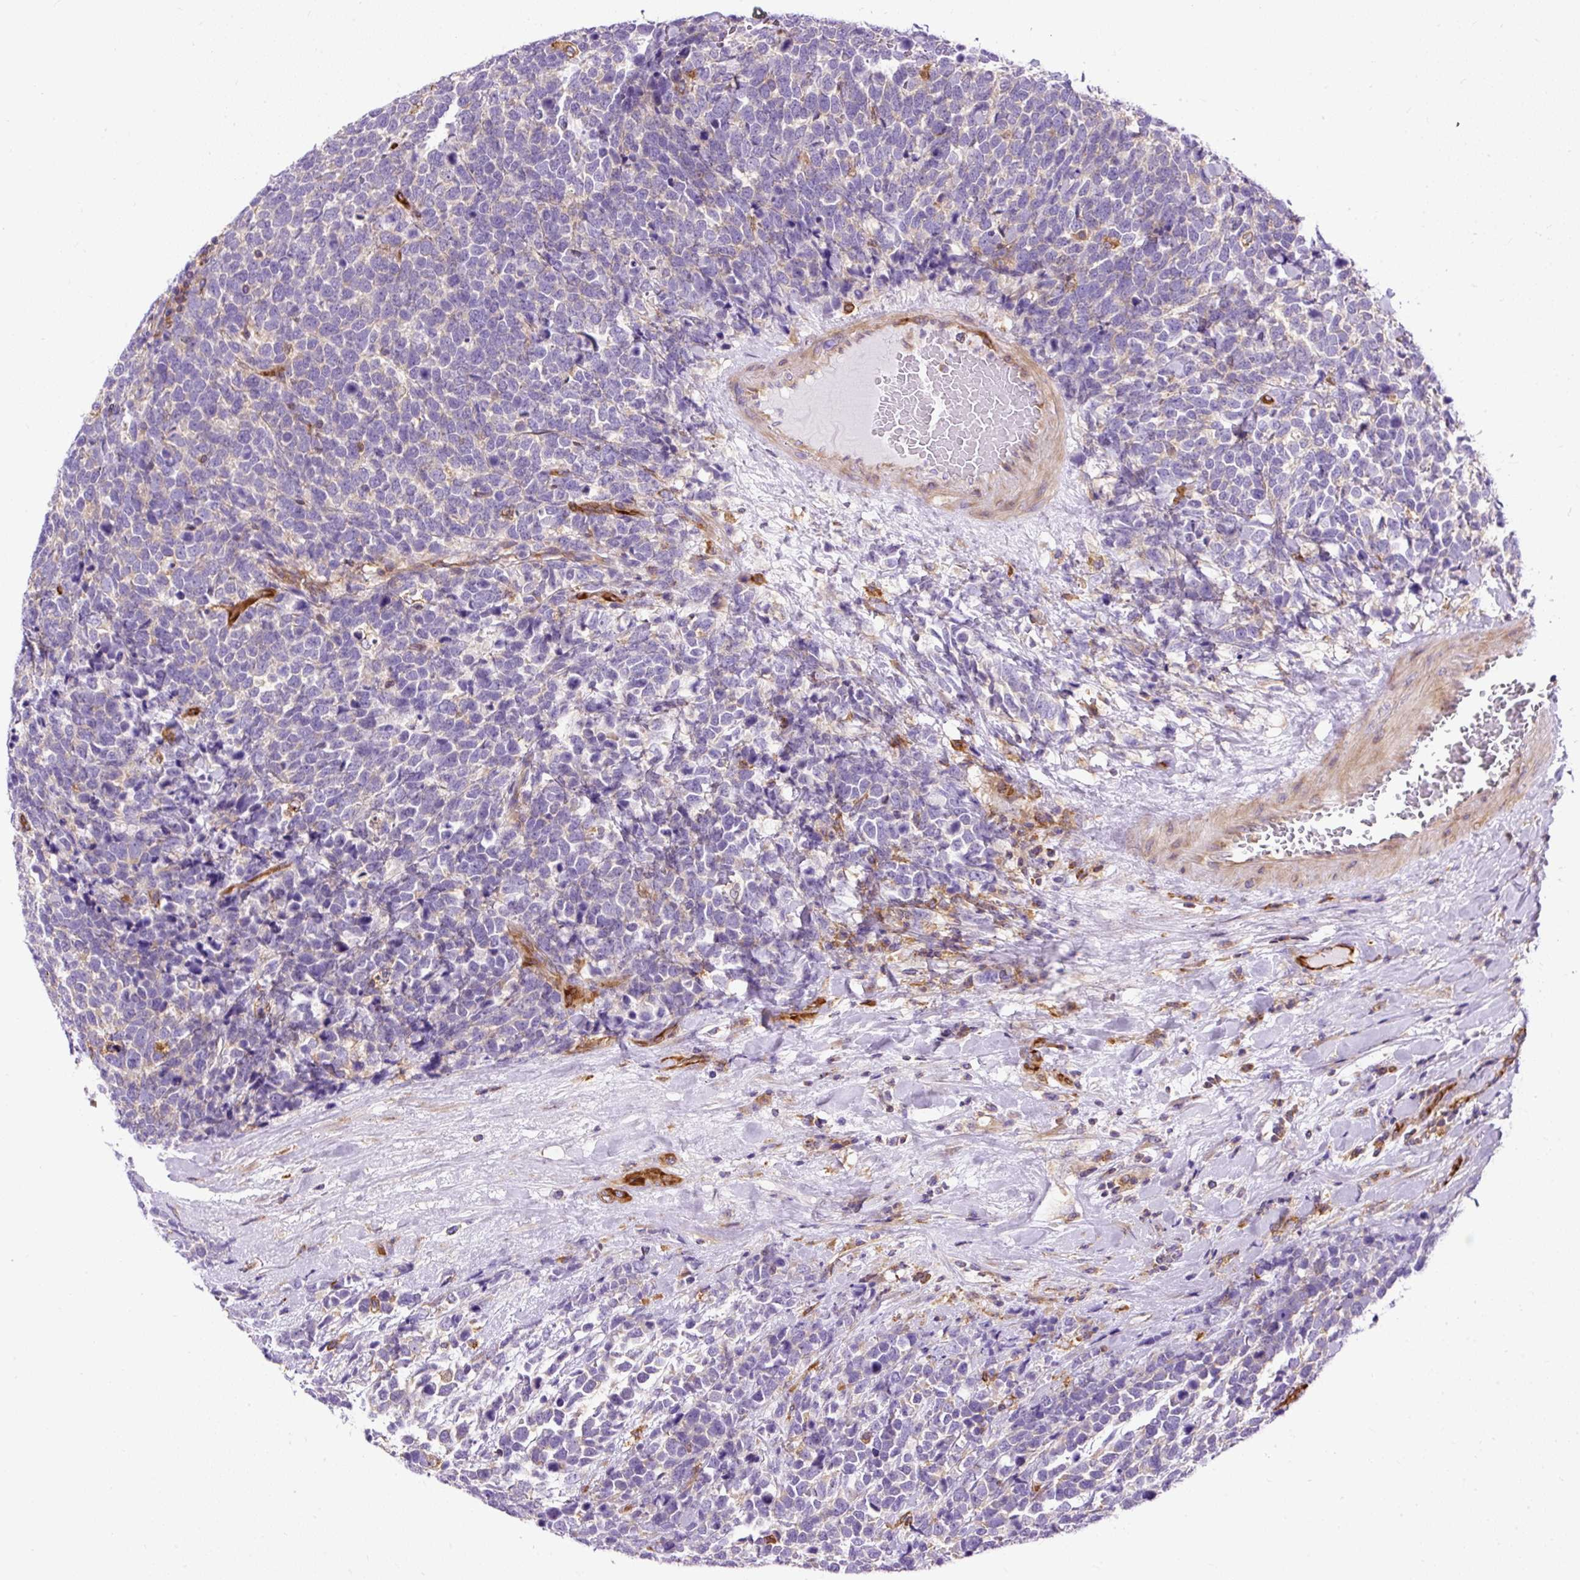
{"staining": {"intensity": "negative", "quantity": "none", "location": "none"}, "tissue": "urothelial cancer", "cell_type": "Tumor cells", "image_type": "cancer", "snomed": [{"axis": "morphology", "description": "Urothelial carcinoma, High grade"}, {"axis": "topography", "description": "Urinary bladder"}], "caption": "Immunohistochemistry of human urothelial cancer displays no expression in tumor cells. The staining was performed using DAB (3,3'-diaminobenzidine) to visualize the protein expression in brown, while the nuclei were stained in blue with hematoxylin (Magnification: 20x).", "gene": "MAP1S", "patient": {"sex": "female", "age": 82}}